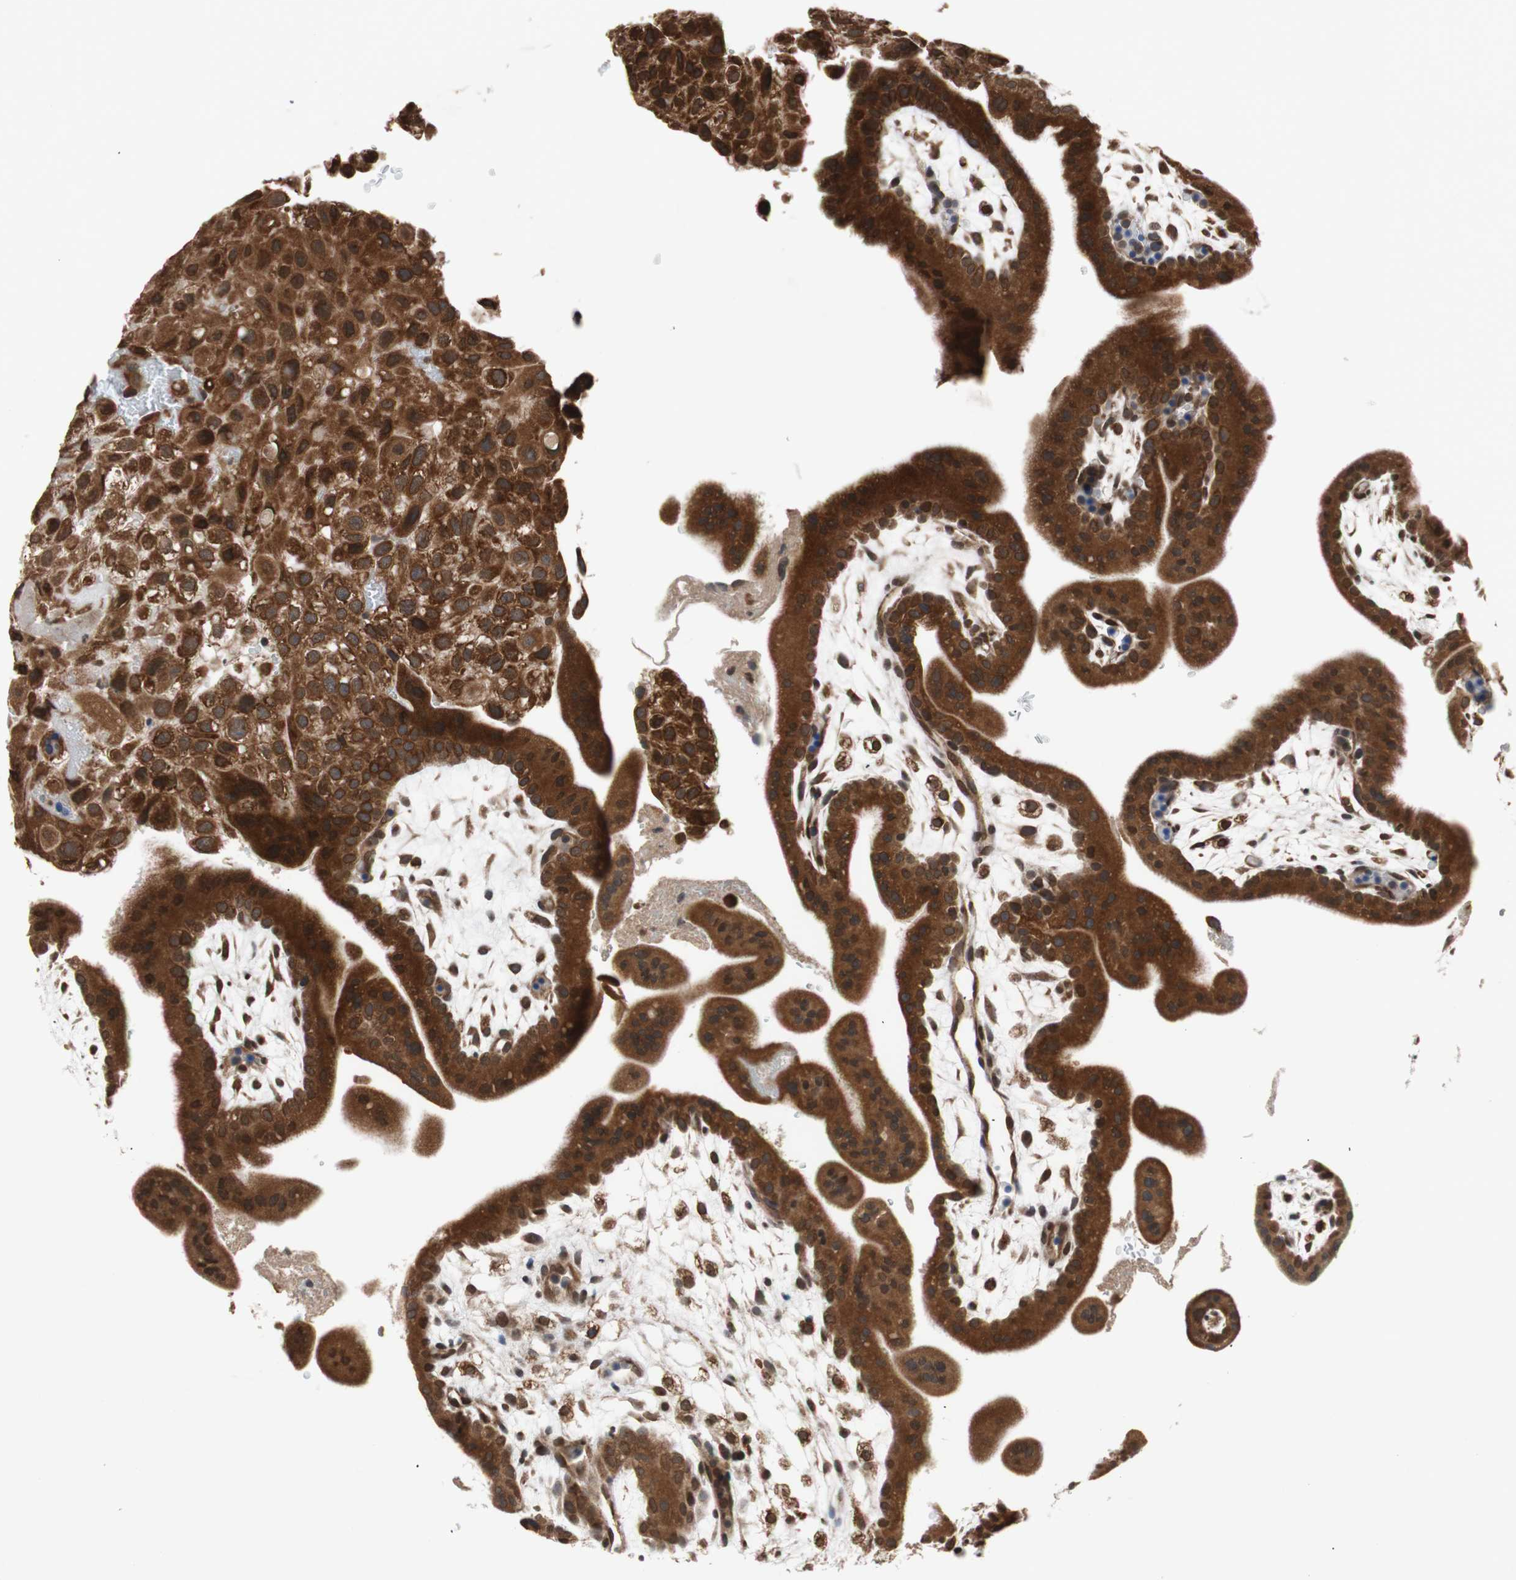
{"staining": {"intensity": "strong", "quantity": ">75%", "location": "cytoplasmic/membranous"}, "tissue": "placenta", "cell_type": "Trophoblastic cells", "image_type": "normal", "snomed": [{"axis": "morphology", "description": "Normal tissue, NOS"}, {"axis": "topography", "description": "Placenta"}], "caption": "Immunohistochemistry (IHC) staining of benign placenta, which displays high levels of strong cytoplasmic/membranous staining in about >75% of trophoblastic cells indicating strong cytoplasmic/membranous protein expression. The staining was performed using DAB (brown) for protein detection and nuclei were counterstained in hematoxylin (blue).", "gene": "AUP1", "patient": {"sex": "female", "age": 35}}